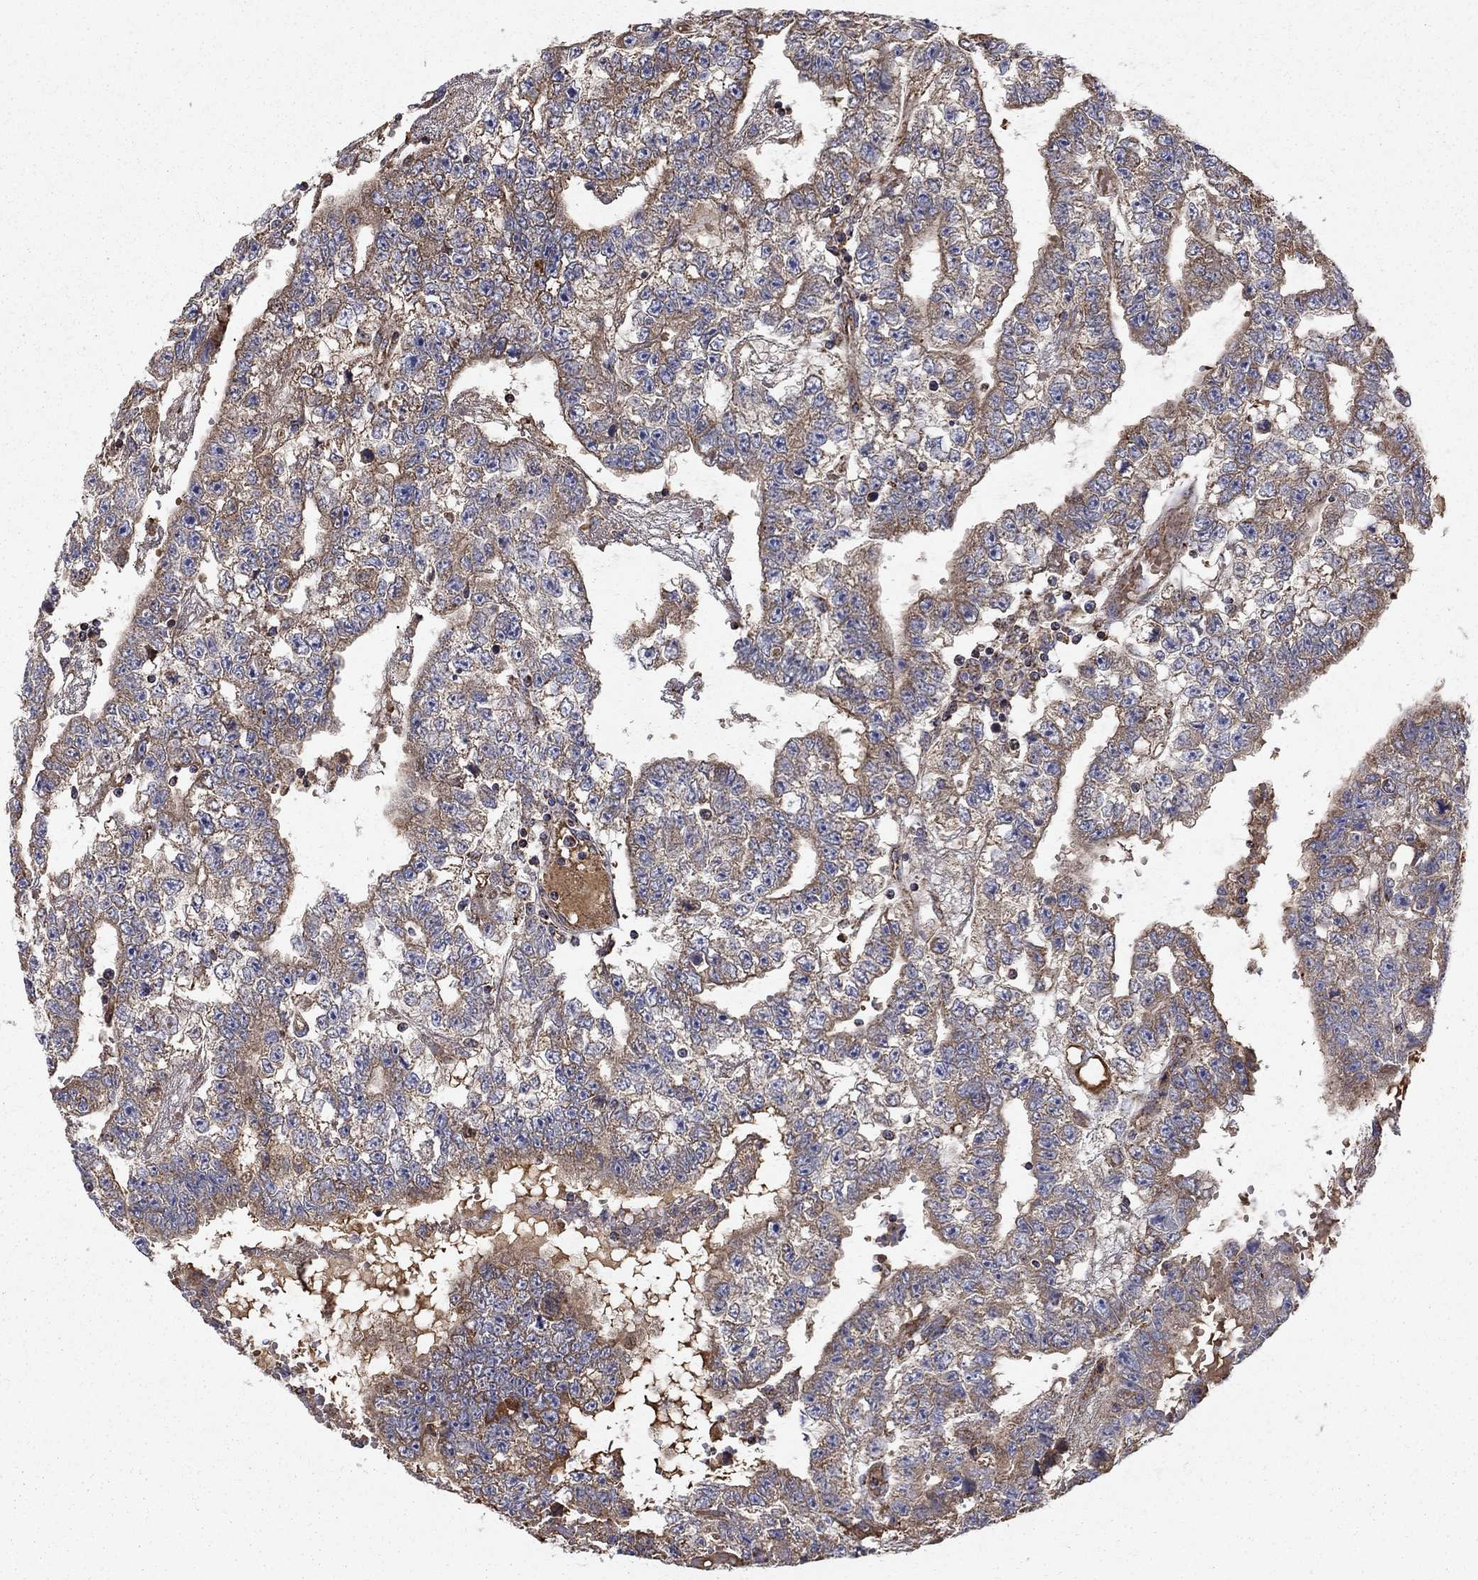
{"staining": {"intensity": "moderate", "quantity": "<25%", "location": "cytoplasmic/membranous"}, "tissue": "testis cancer", "cell_type": "Tumor cells", "image_type": "cancer", "snomed": [{"axis": "morphology", "description": "Carcinoma, Embryonal, NOS"}, {"axis": "topography", "description": "Testis"}], "caption": "Protein staining shows moderate cytoplasmic/membranous positivity in approximately <25% of tumor cells in testis cancer (embryonal carcinoma).", "gene": "NDUFS8", "patient": {"sex": "male", "age": 25}}